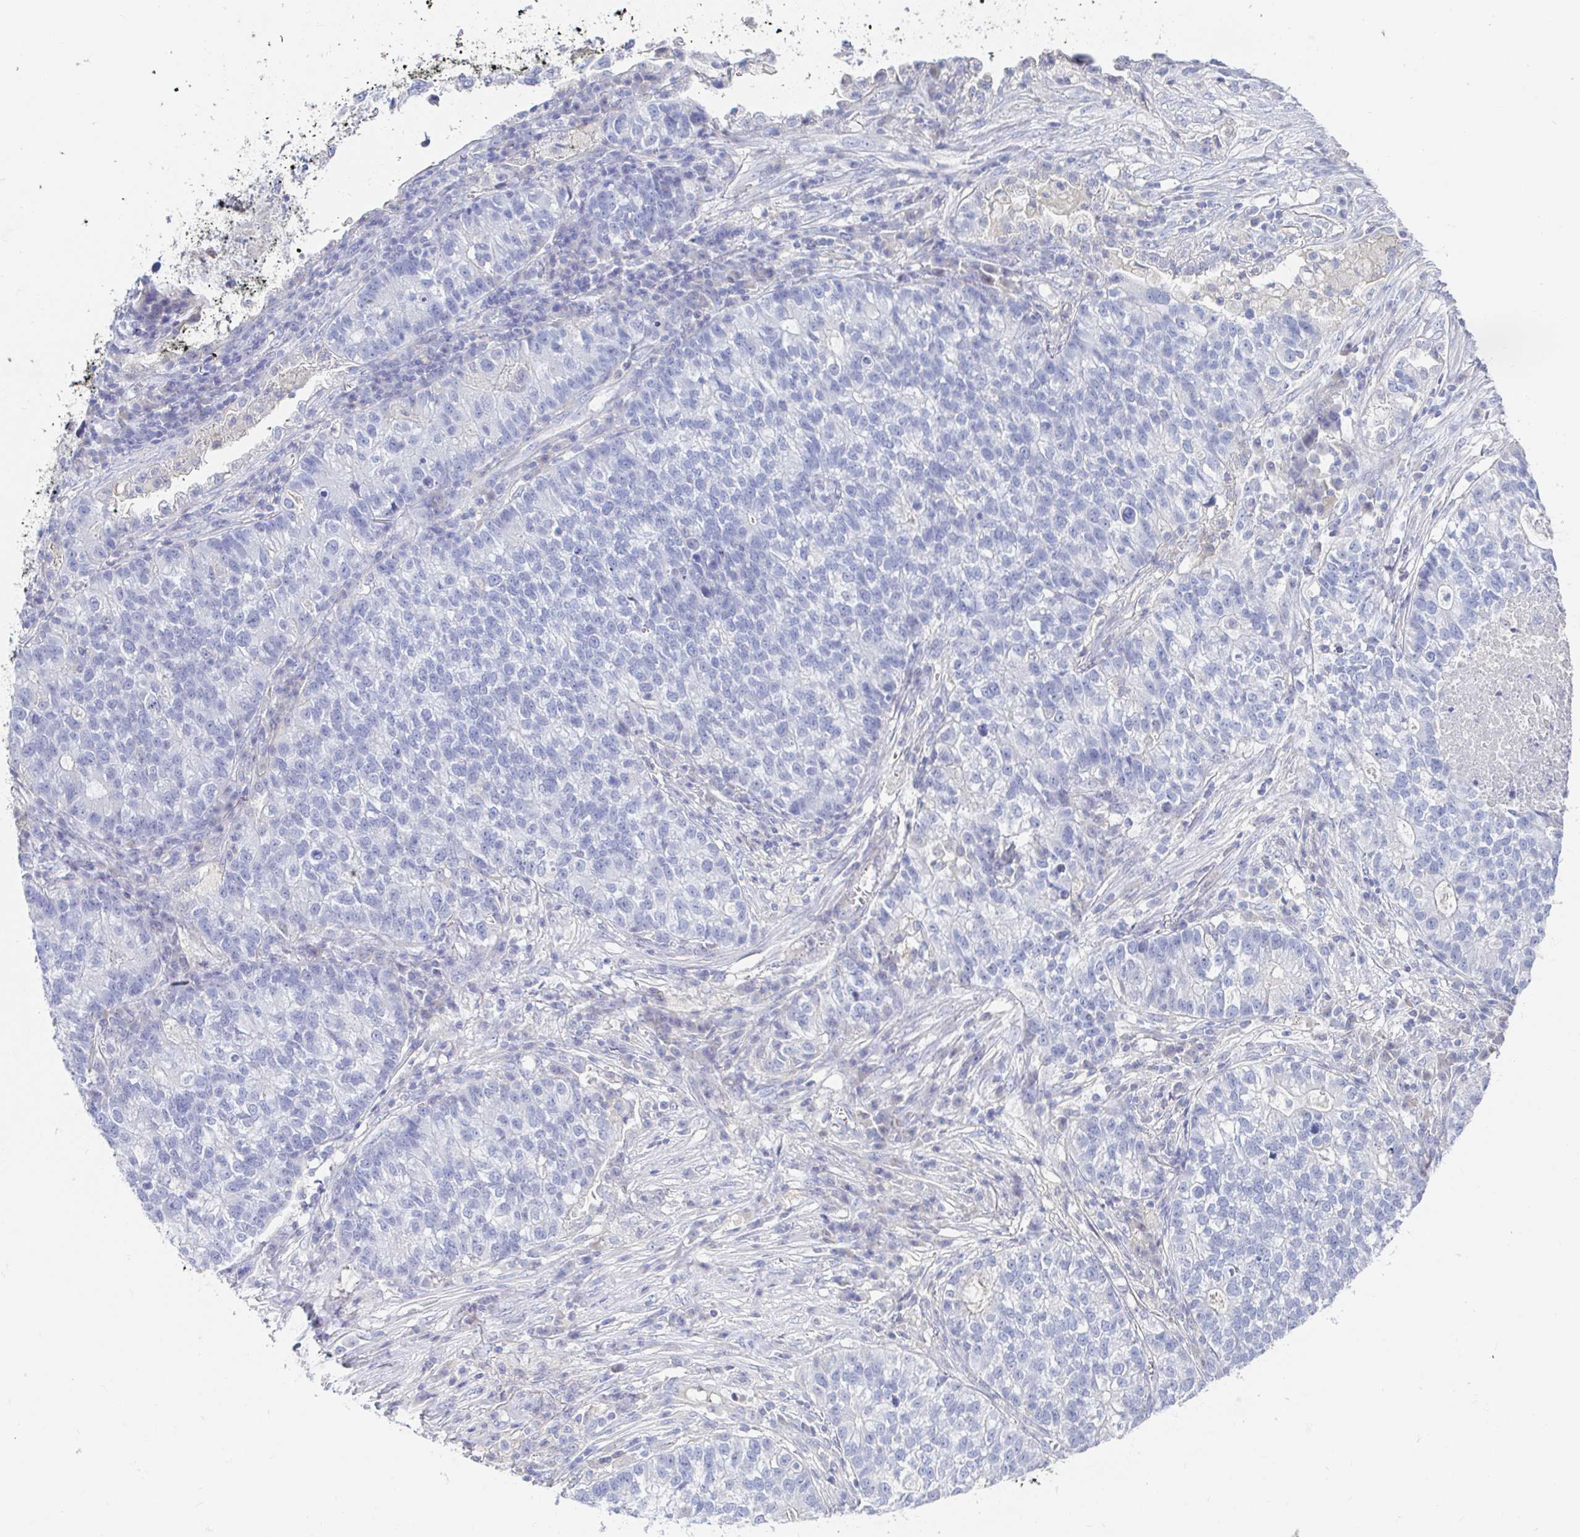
{"staining": {"intensity": "negative", "quantity": "none", "location": "none"}, "tissue": "lung cancer", "cell_type": "Tumor cells", "image_type": "cancer", "snomed": [{"axis": "morphology", "description": "Adenocarcinoma, NOS"}, {"axis": "topography", "description": "Lung"}], "caption": "IHC histopathology image of neoplastic tissue: human lung adenocarcinoma stained with DAB (3,3'-diaminobenzidine) displays no significant protein staining in tumor cells.", "gene": "PDE6B", "patient": {"sex": "male", "age": 57}}